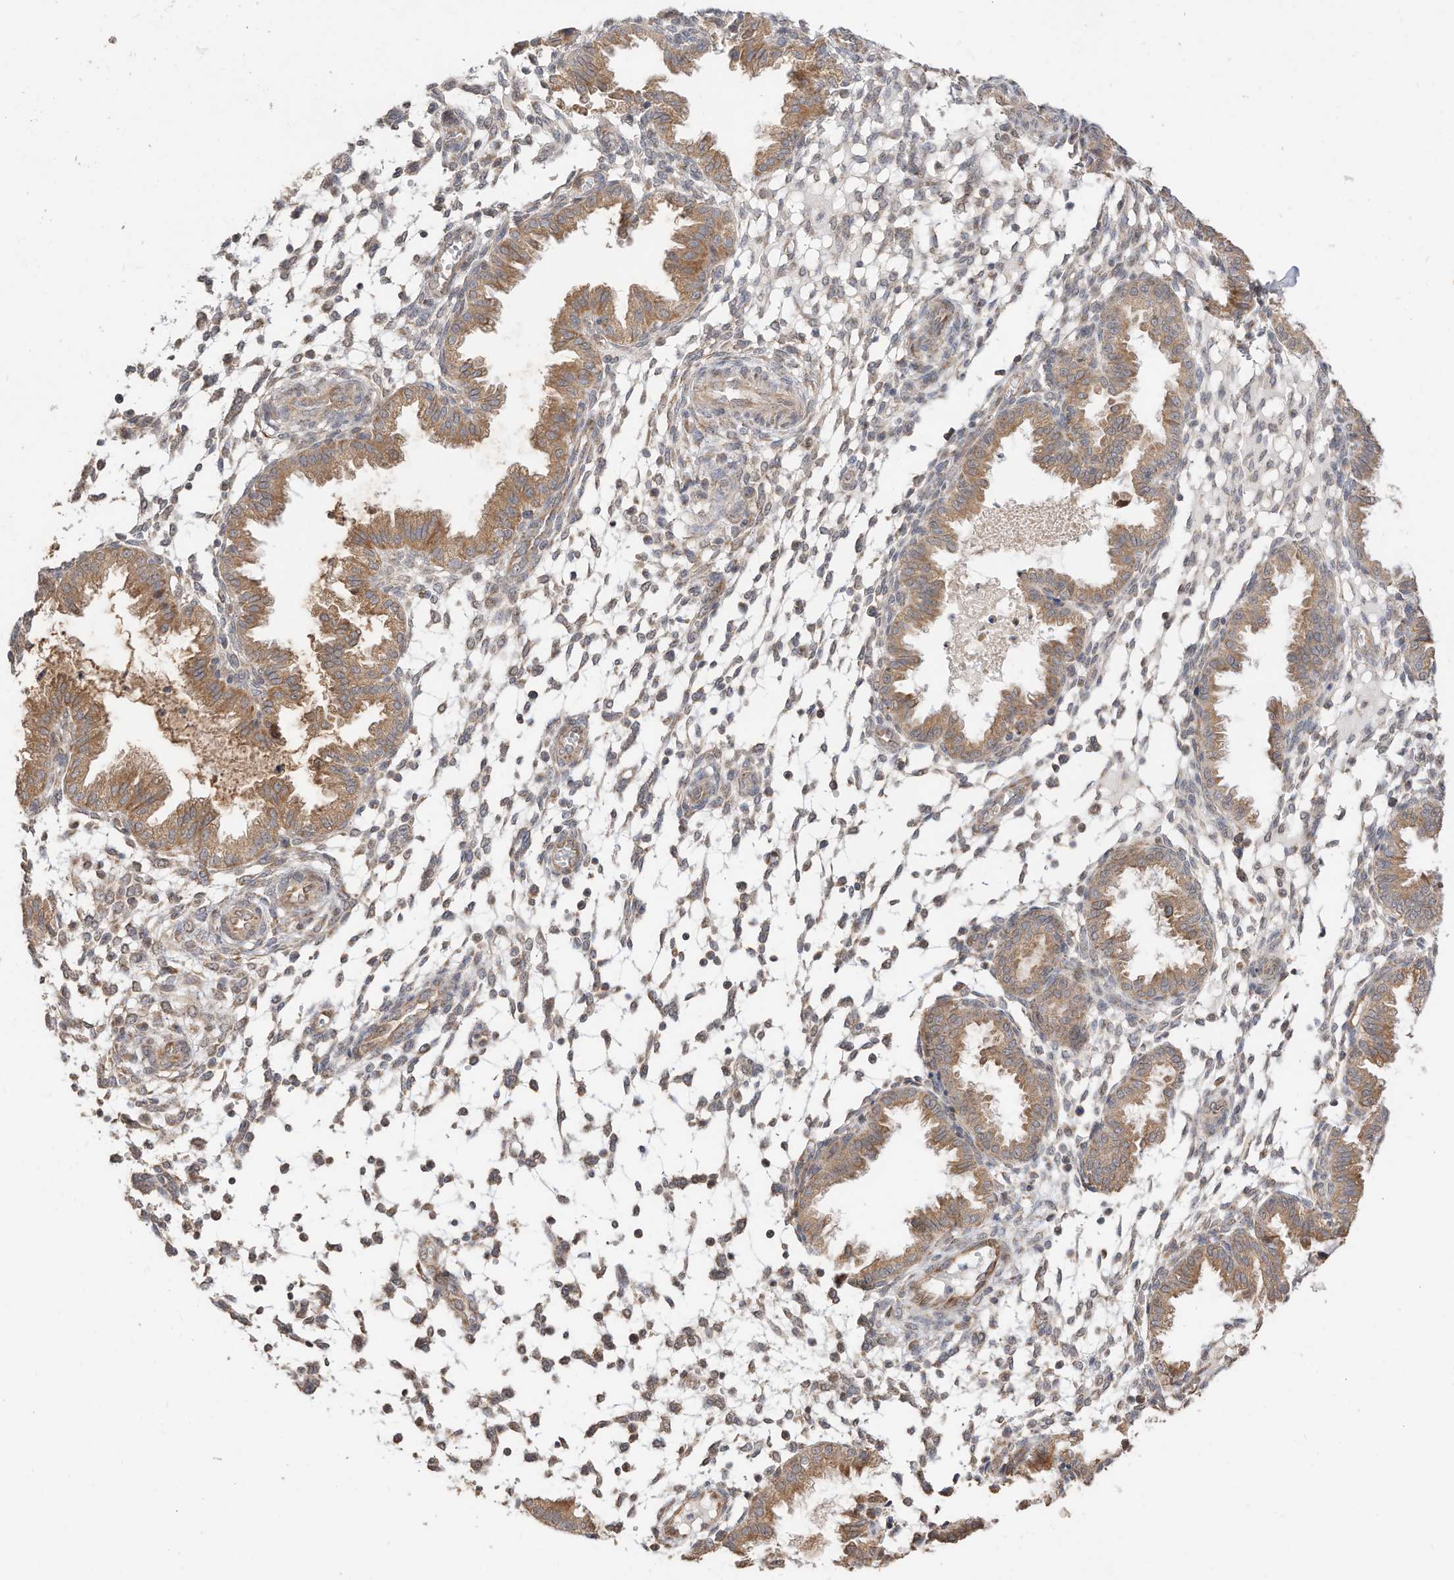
{"staining": {"intensity": "weak", "quantity": "<25%", "location": "cytoplasmic/membranous"}, "tissue": "endometrium", "cell_type": "Cells in endometrial stroma", "image_type": "normal", "snomed": [{"axis": "morphology", "description": "Normal tissue, NOS"}, {"axis": "topography", "description": "Endometrium"}], "caption": "Micrograph shows no protein positivity in cells in endometrial stroma of normal endometrium.", "gene": "CAGE1", "patient": {"sex": "female", "age": 33}}